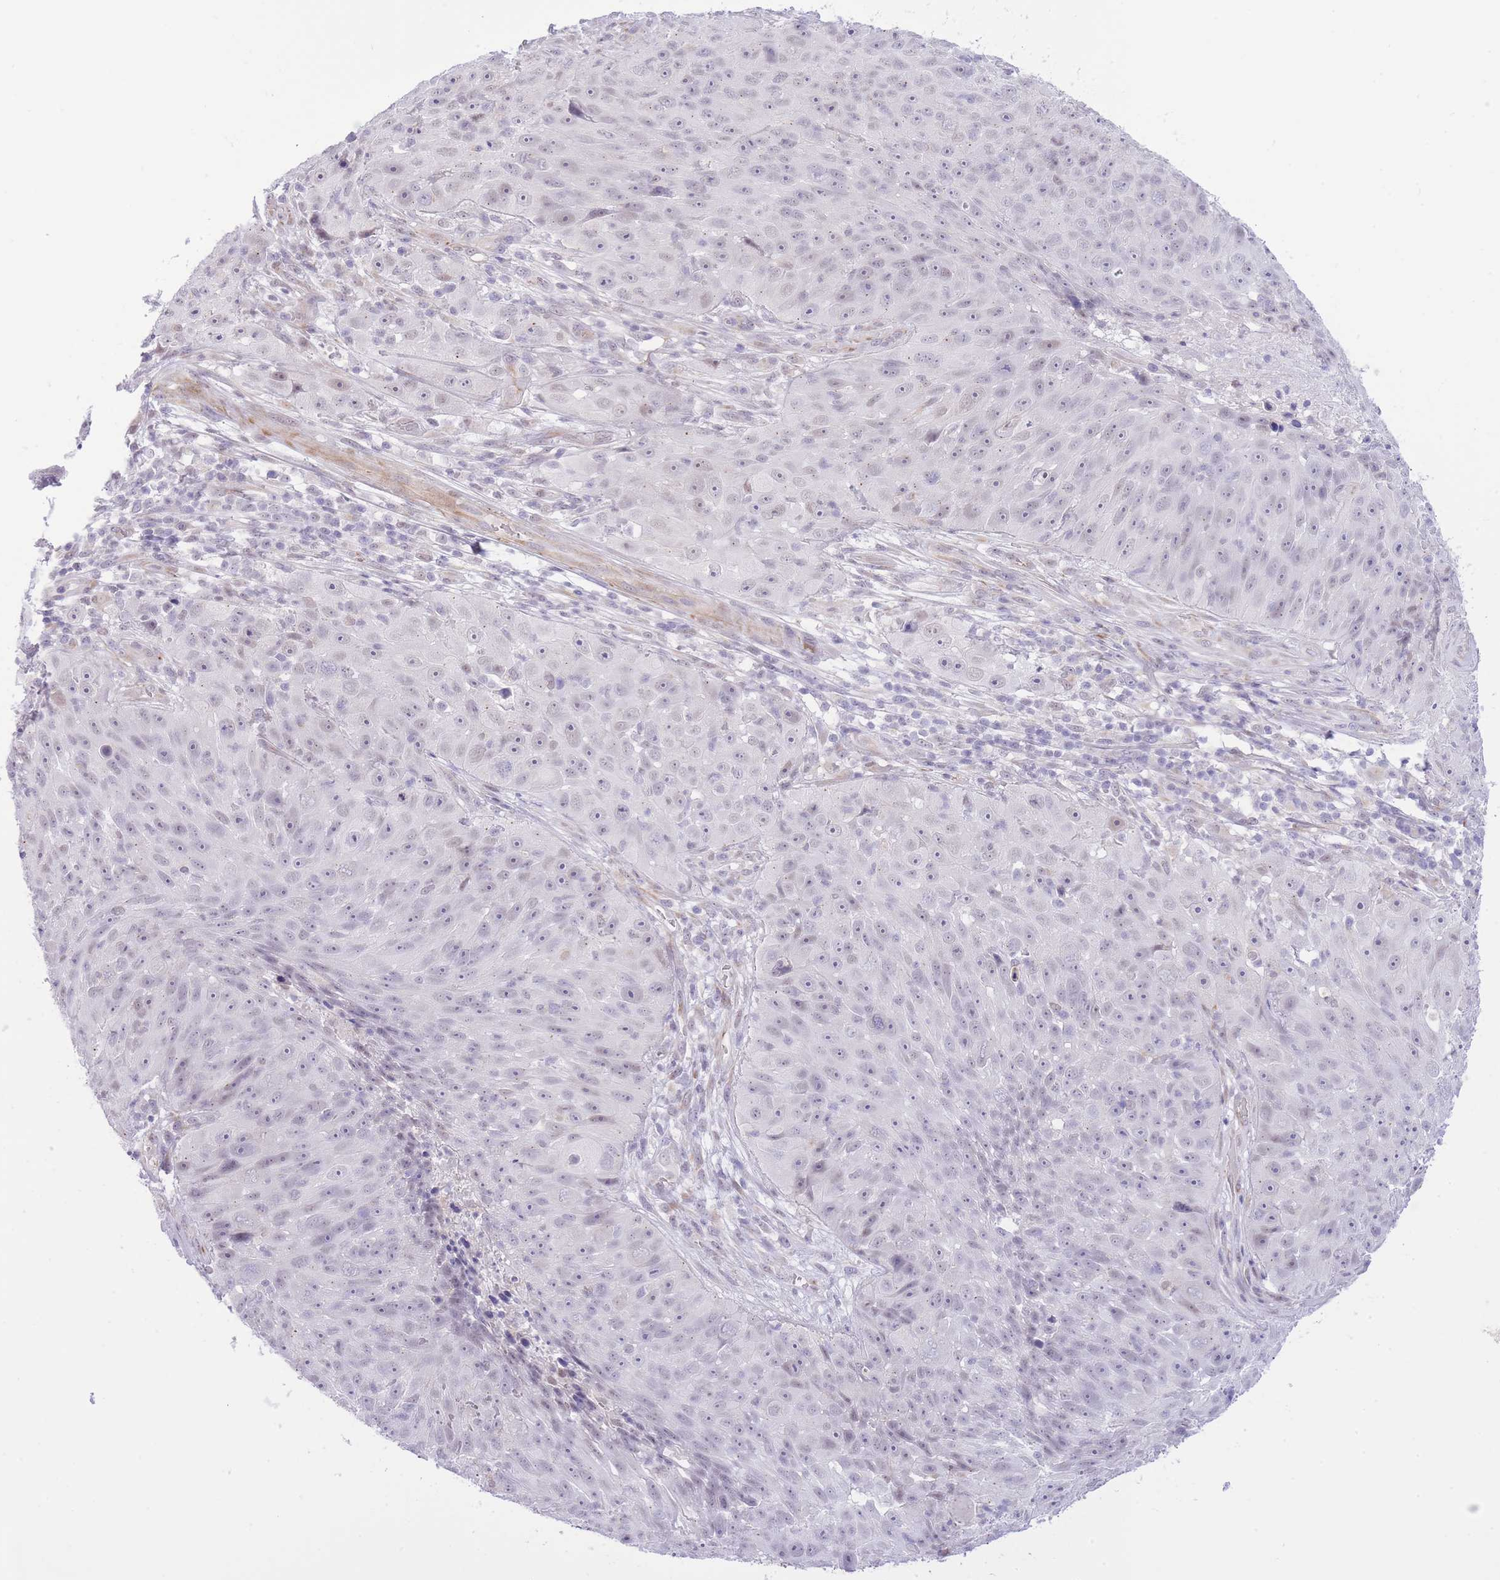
{"staining": {"intensity": "negative", "quantity": "none", "location": "none"}, "tissue": "skin cancer", "cell_type": "Tumor cells", "image_type": "cancer", "snomed": [{"axis": "morphology", "description": "Squamous cell carcinoma, NOS"}, {"axis": "topography", "description": "Skin"}], "caption": "Protein analysis of skin squamous cell carcinoma demonstrates no significant positivity in tumor cells.", "gene": "MEIOSIN", "patient": {"sex": "female", "age": 87}}